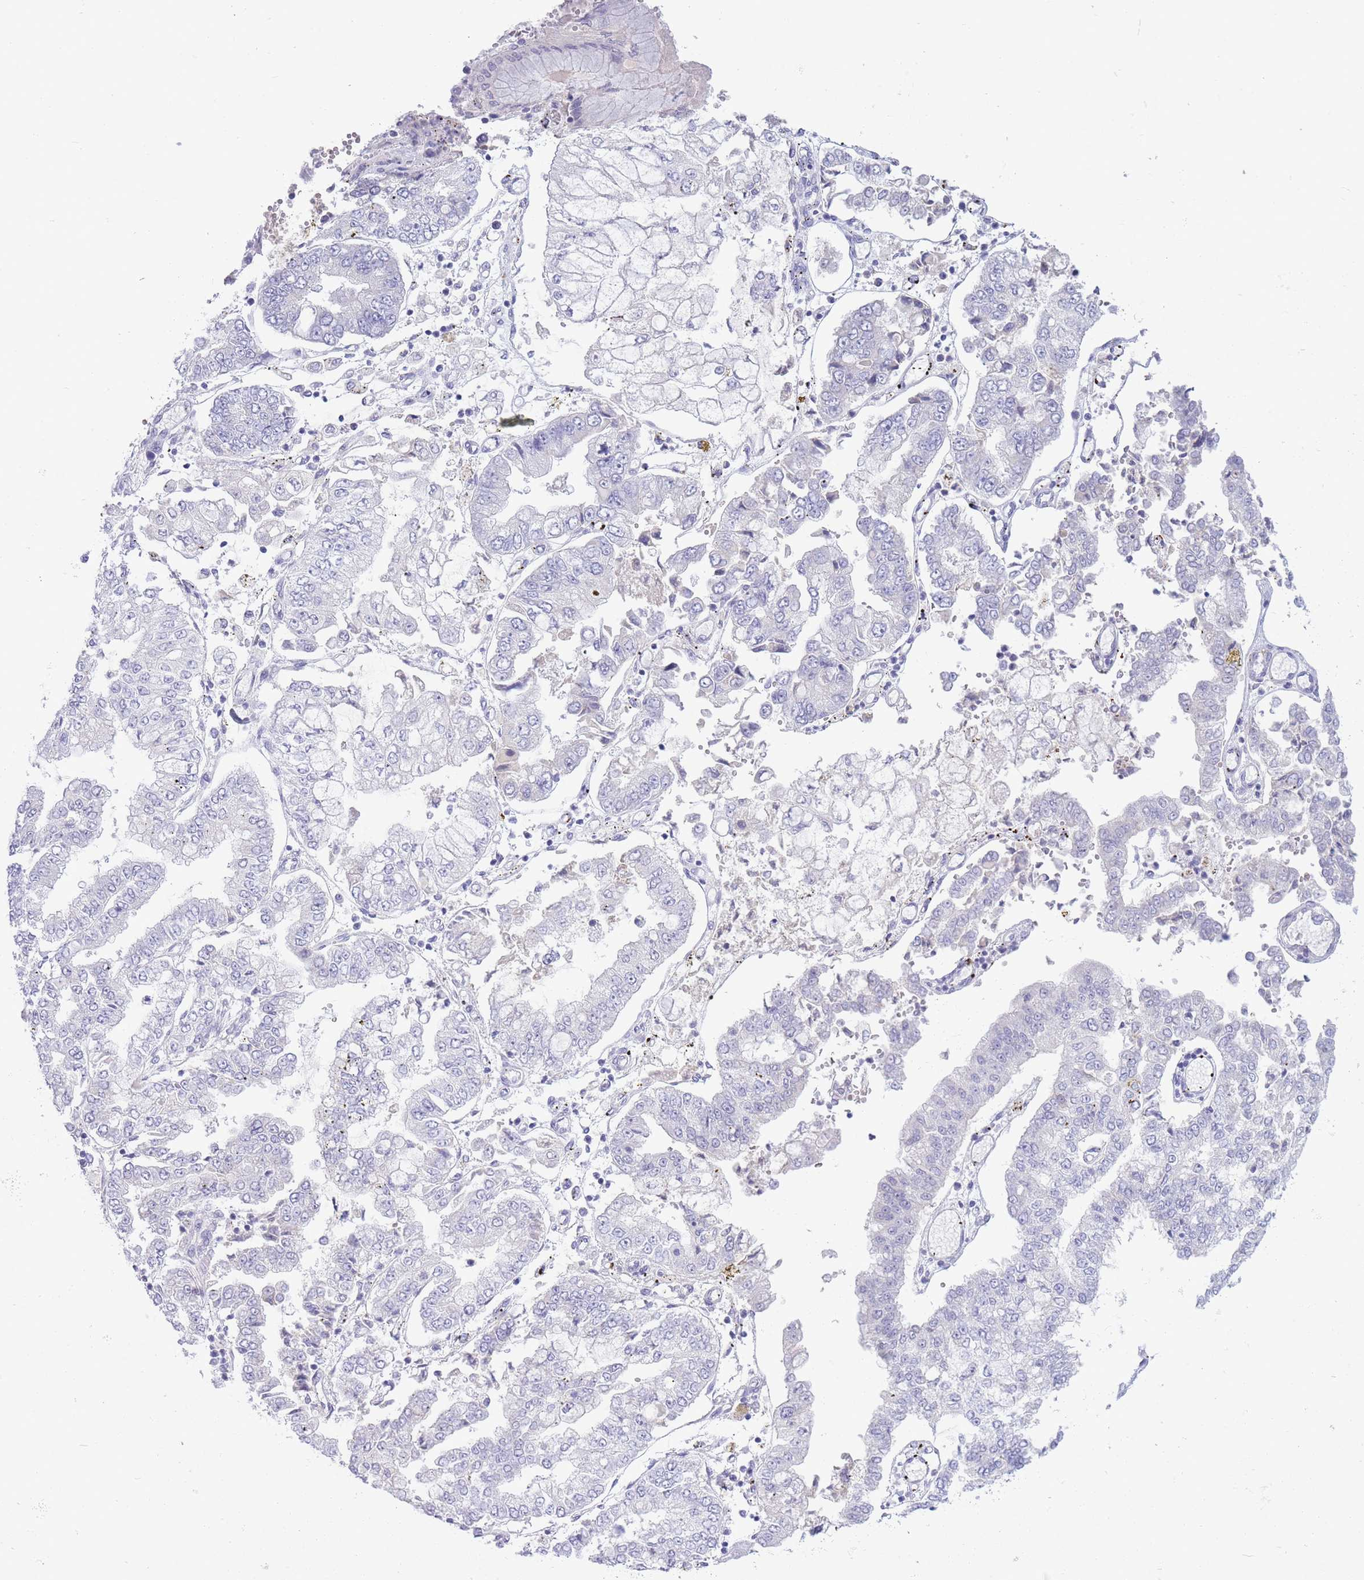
{"staining": {"intensity": "negative", "quantity": "none", "location": "none"}, "tissue": "stomach cancer", "cell_type": "Tumor cells", "image_type": "cancer", "snomed": [{"axis": "morphology", "description": "Adenocarcinoma, NOS"}, {"axis": "topography", "description": "Stomach"}], "caption": "IHC image of neoplastic tissue: stomach adenocarcinoma stained with DAB (3,3'-diaminobenzidine) demonstrates no significant protein staining in tumor cells.", "gene": "ASAP3", "patient": {"sex": "male", "age": 76}}